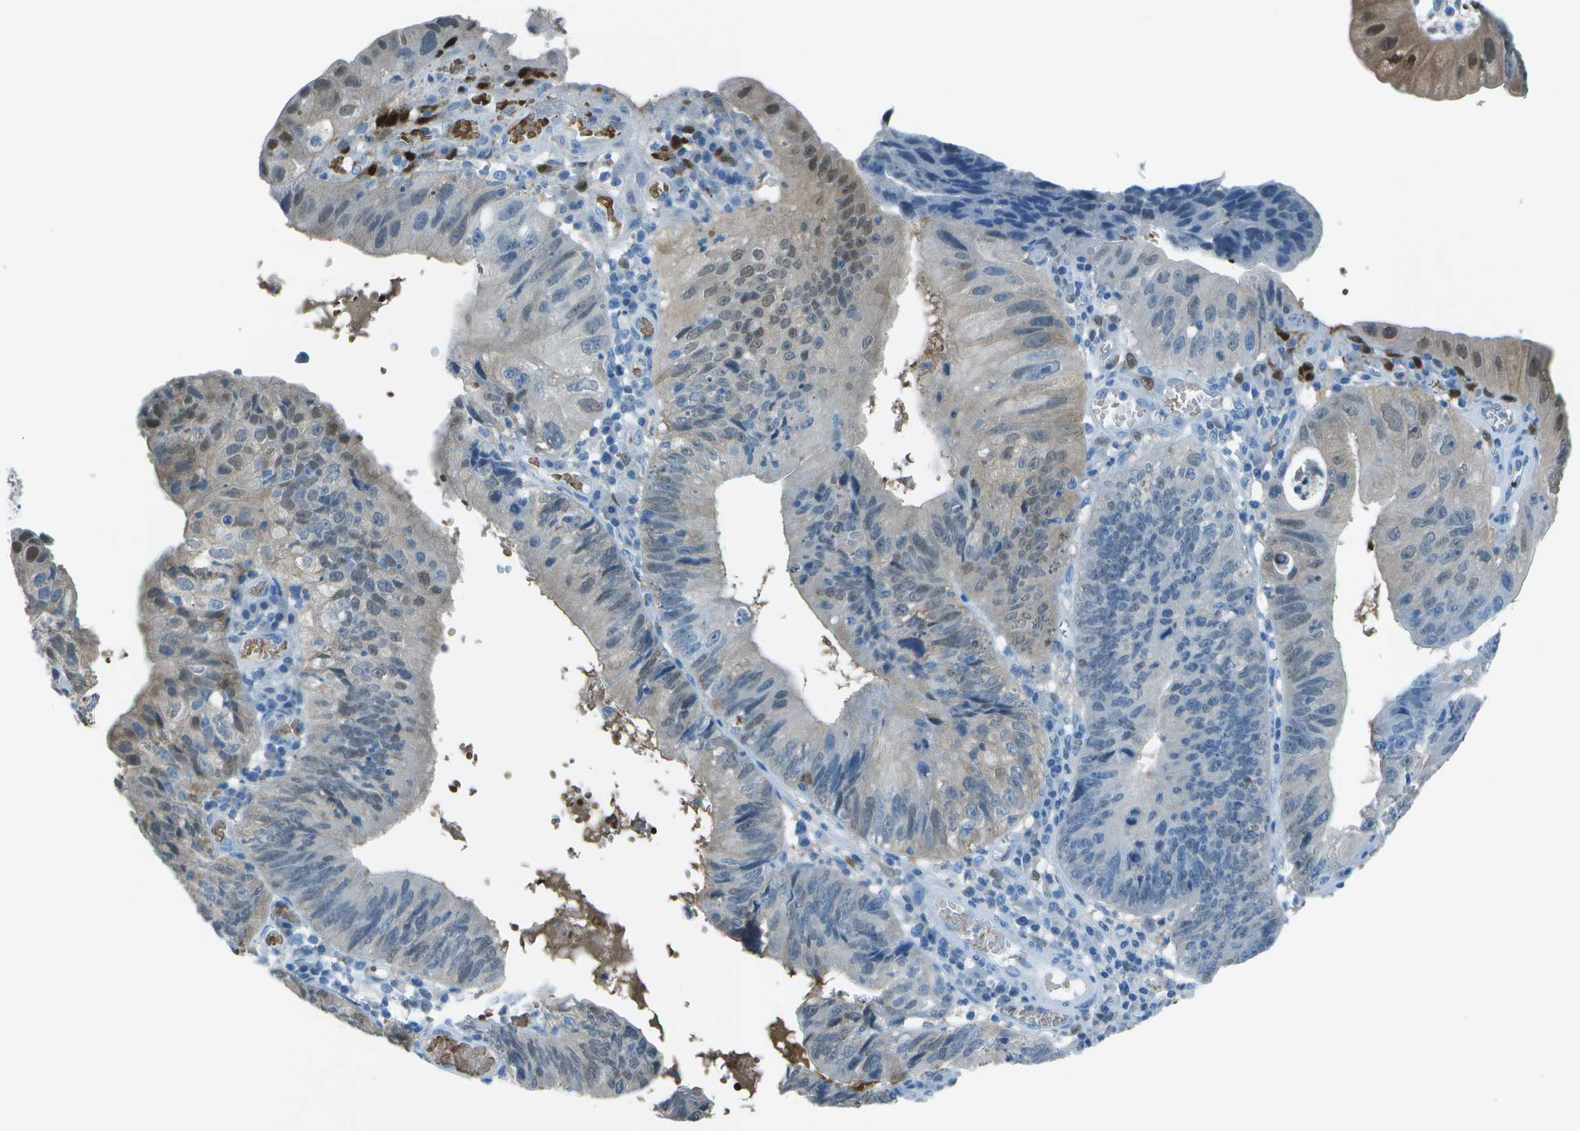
{"staining": {"intensity": "weak", "quantity": "25%-75%", "location": "nuclear"}, "tissue": "stomach cancer", "cell_type": "Tumor cells", "image_type": "cancer", "snomed": [{"axis": "morphology", "description": "Adenocarcinoma, NOS"}, {"axis": "topography", "description": "Stomach"}], "caption": "Stomach cancer was stained to show a protein in brown. There is low levels of weak nuclear positivity in approximately 25%-75% of tumor cells.", "gene": "ASL", "patient": {"sex": "male", "age": 59}}